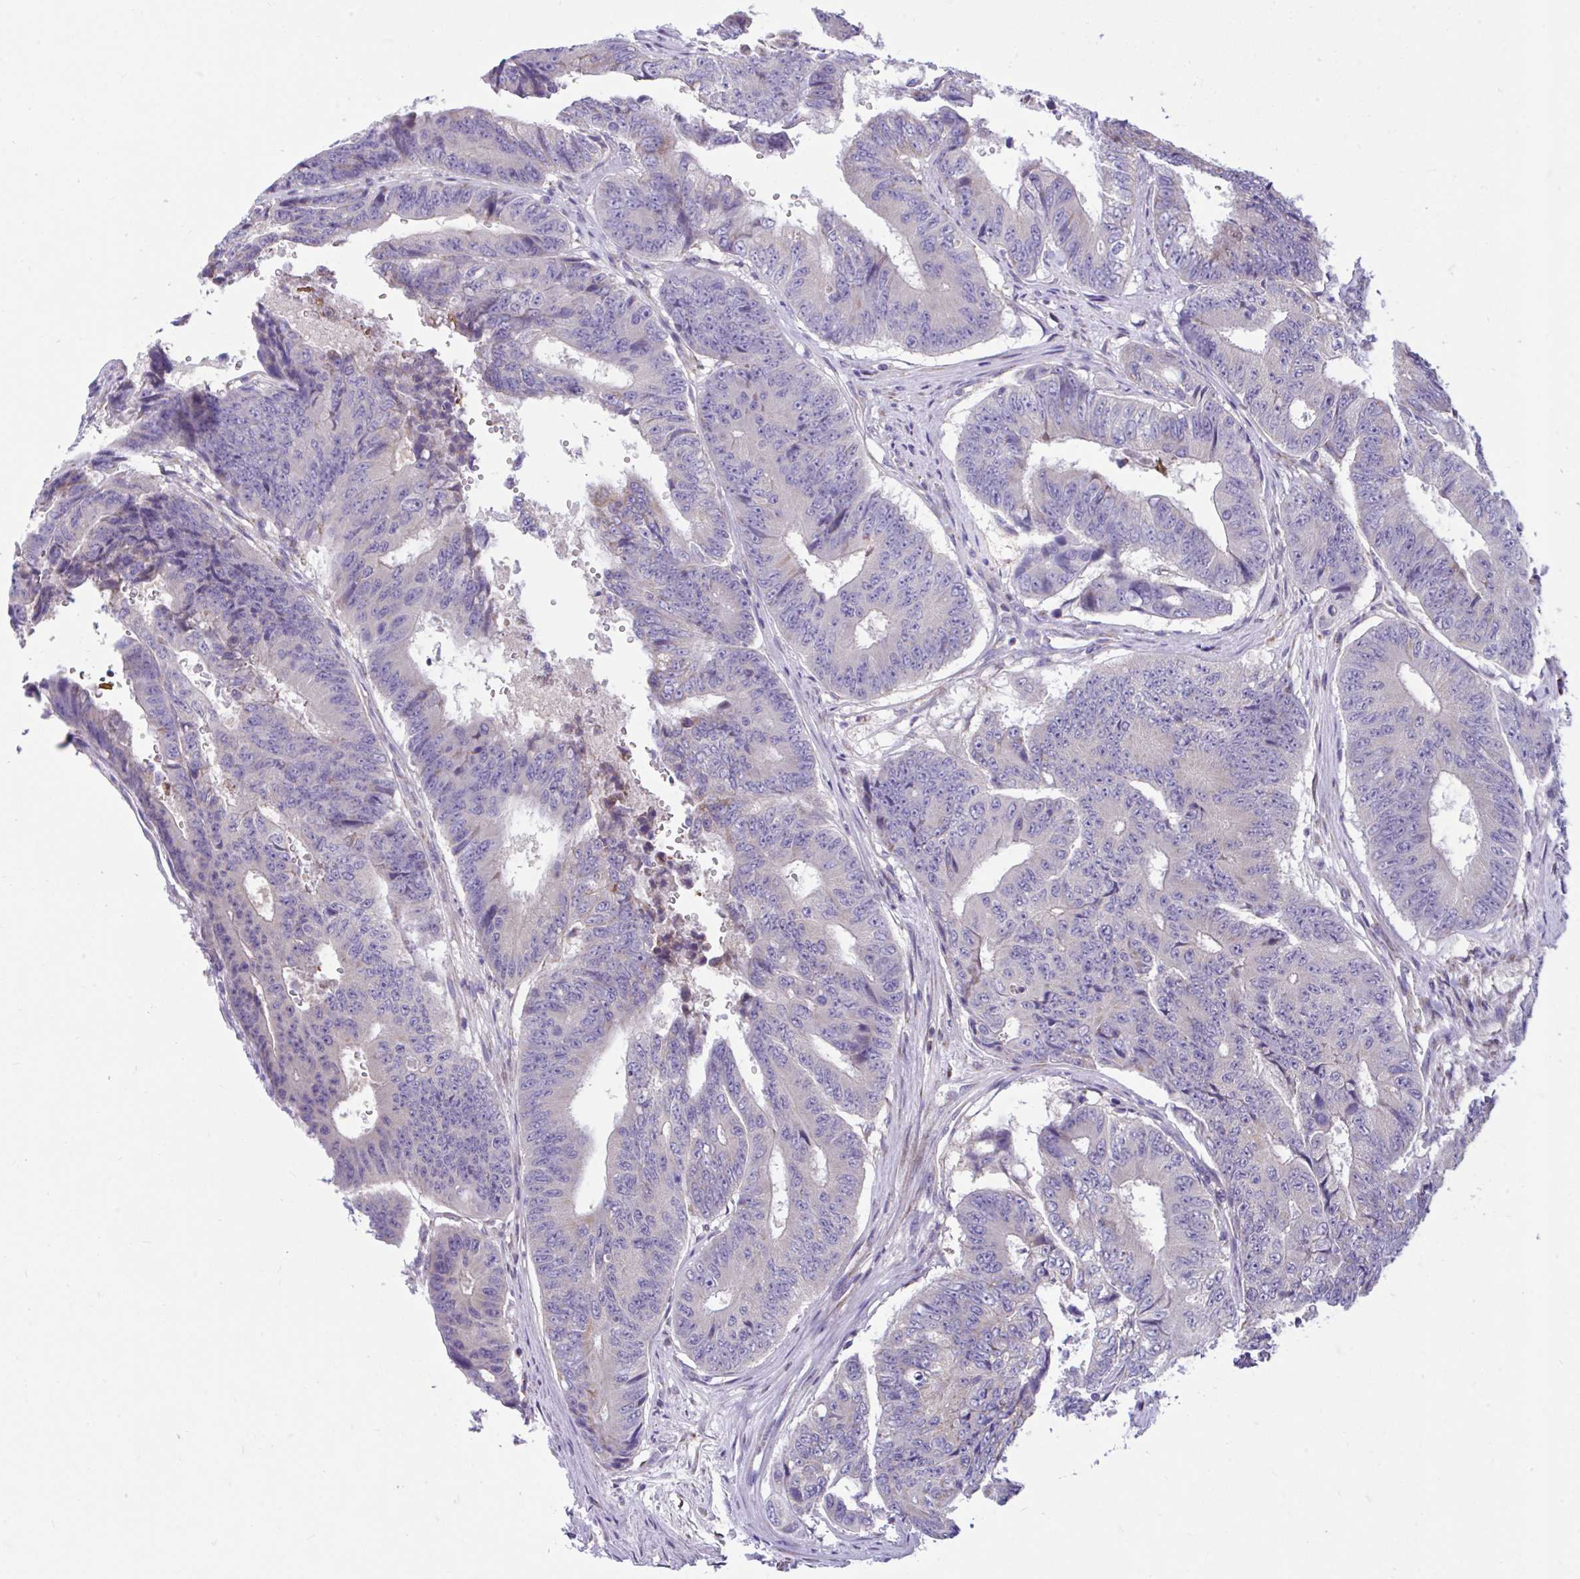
{"staining": {"intensity": "weak", "quantity": "<25%", "location": "cytoplasmic/membranous"}, "tissue": "colorectal cancer", "cell_type": "Tumor cells", "image_type": "cancer", "snomed": [{"axis": "morphology", "description": "Adenocarcinoma, NOS"}, {"axis": "topography", "description": "Colon"}], "caption": "The photomicrograph demonstrates no staining of tumor cells in colorectal adenocarcinoma.", "gene": "OR13A1", "patient": {"sex": "female", "age": 48}}